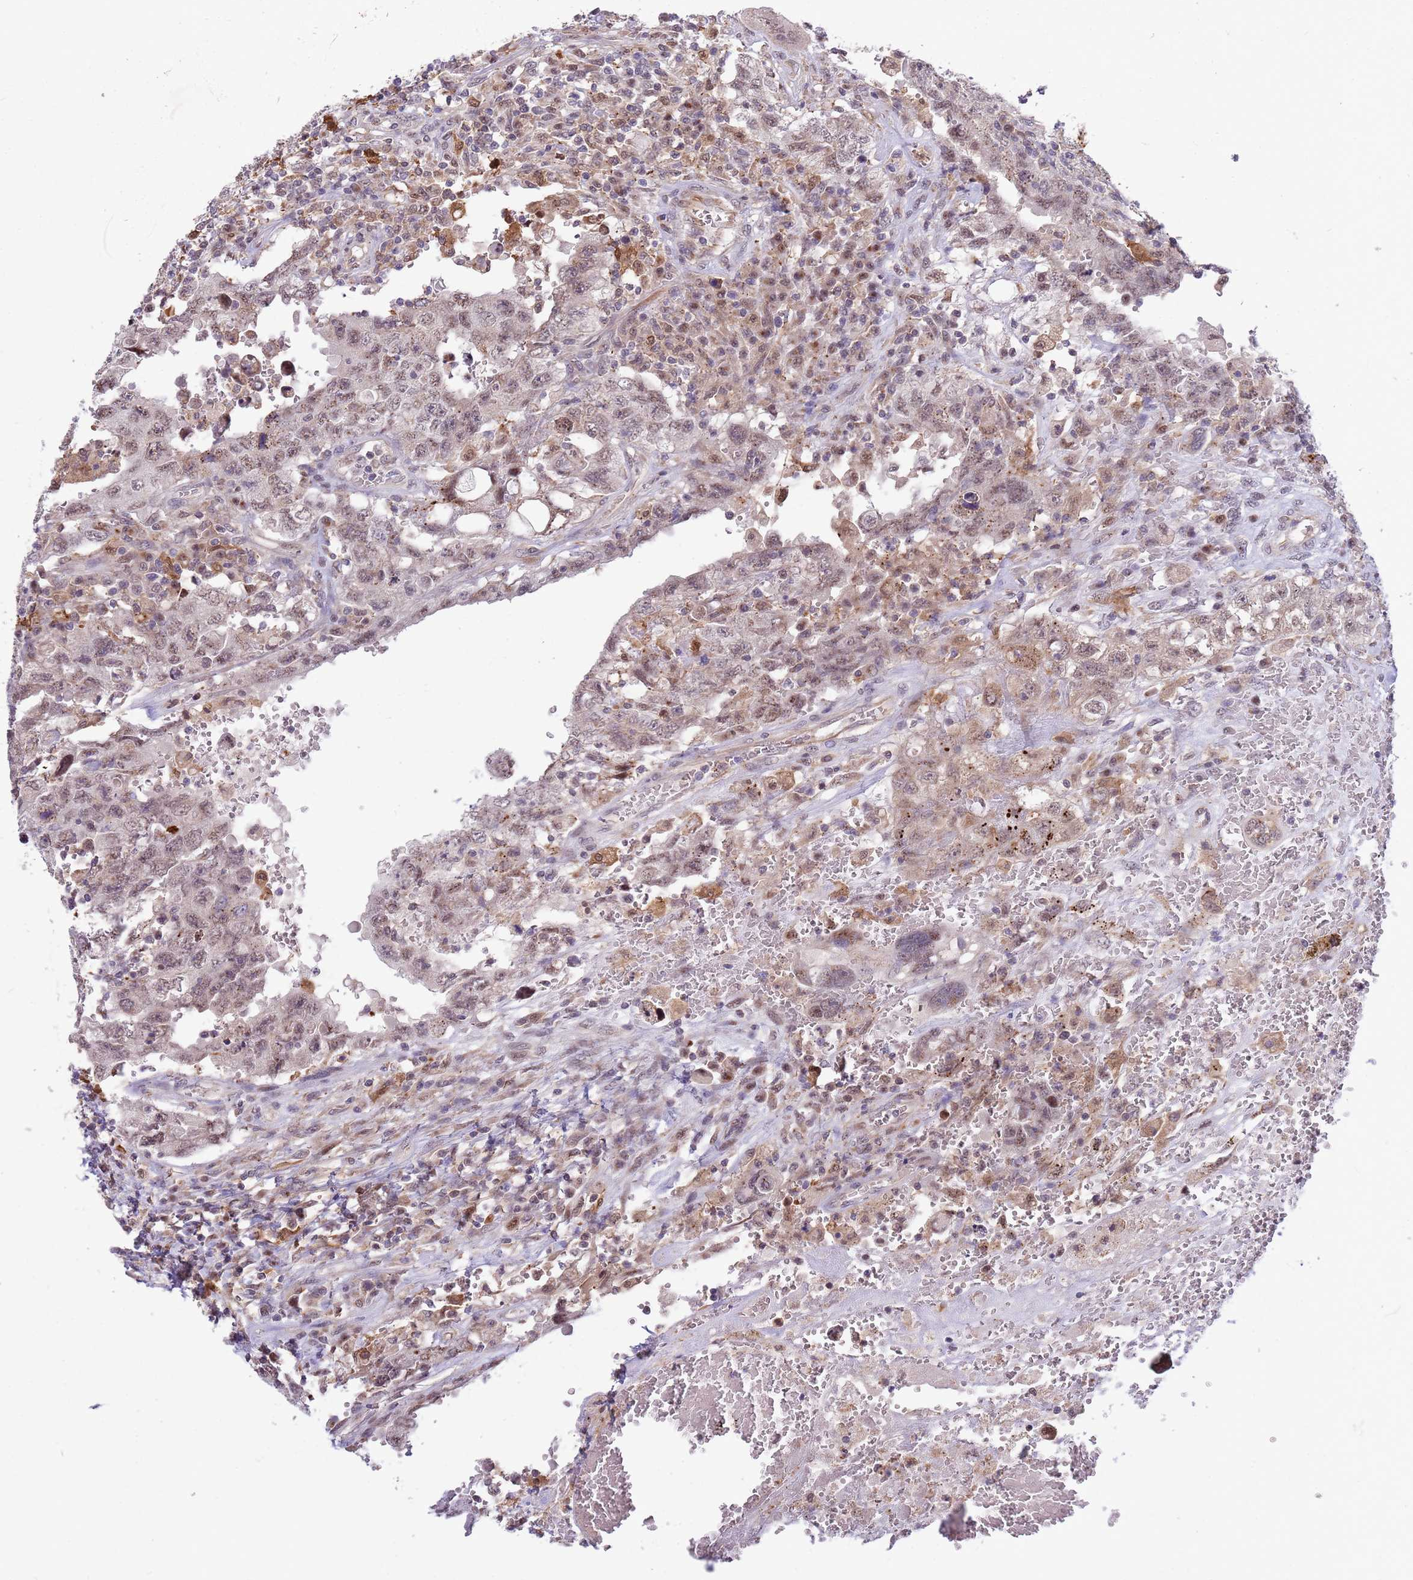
{"staining": {"intensity": "weak", "quantity": ">75%", "location": "nuclear"}, "tissue": "testis cancer", "cell_type": "Tumor cells", "image_type": "cancer", "snomed": [{"axis": "morphology", "description": "Carcinoma, Embryonal, NOS"}, {"axis": "topography", "description": "Testis"}], "caption": "Immunohistochemical staining of human embryonal carcinoma (testis) exhibits weak nuclear protein staining in about >75% of tumor cells.", "gene": "CCNJL", "patient": {"sex": "male", "age": 26}}